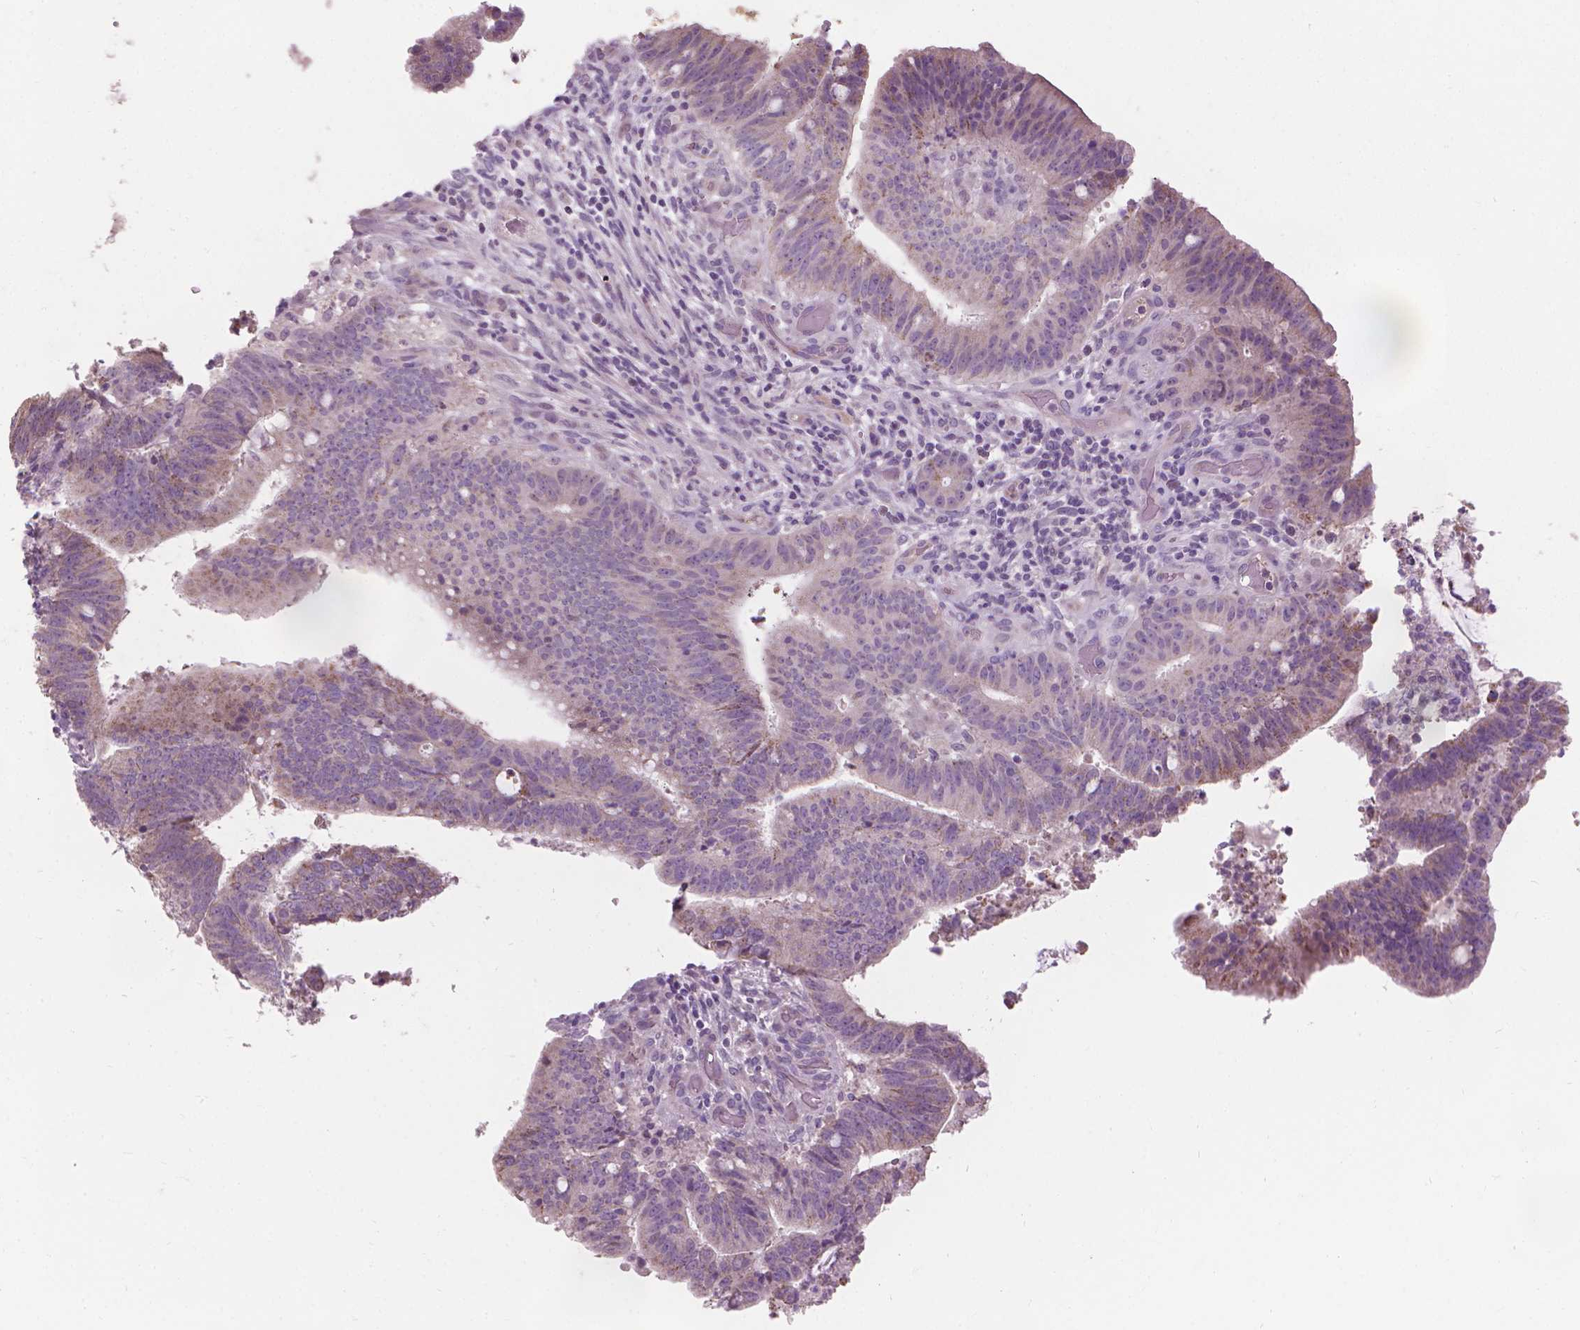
{"staining": {"intensity": "weak", "quantity": "<25%", "location": "cytoplasmic/membranous"}, "tissue": "colorectal cancer", "cell_type": "Tumor cells", "image_type": "cancer", "snomed": [{"axis": "morphology", "description": "Adenocarcinoma, NOS"}, {"axis": "topography", "description": "Colon"}], "caption": "Micrograph shows no protein positivity in tumor cells of colorectal adenocarcinoma tissue.", "gene": "CFAP126", "patient": {"sex": "female", "age": 43}}